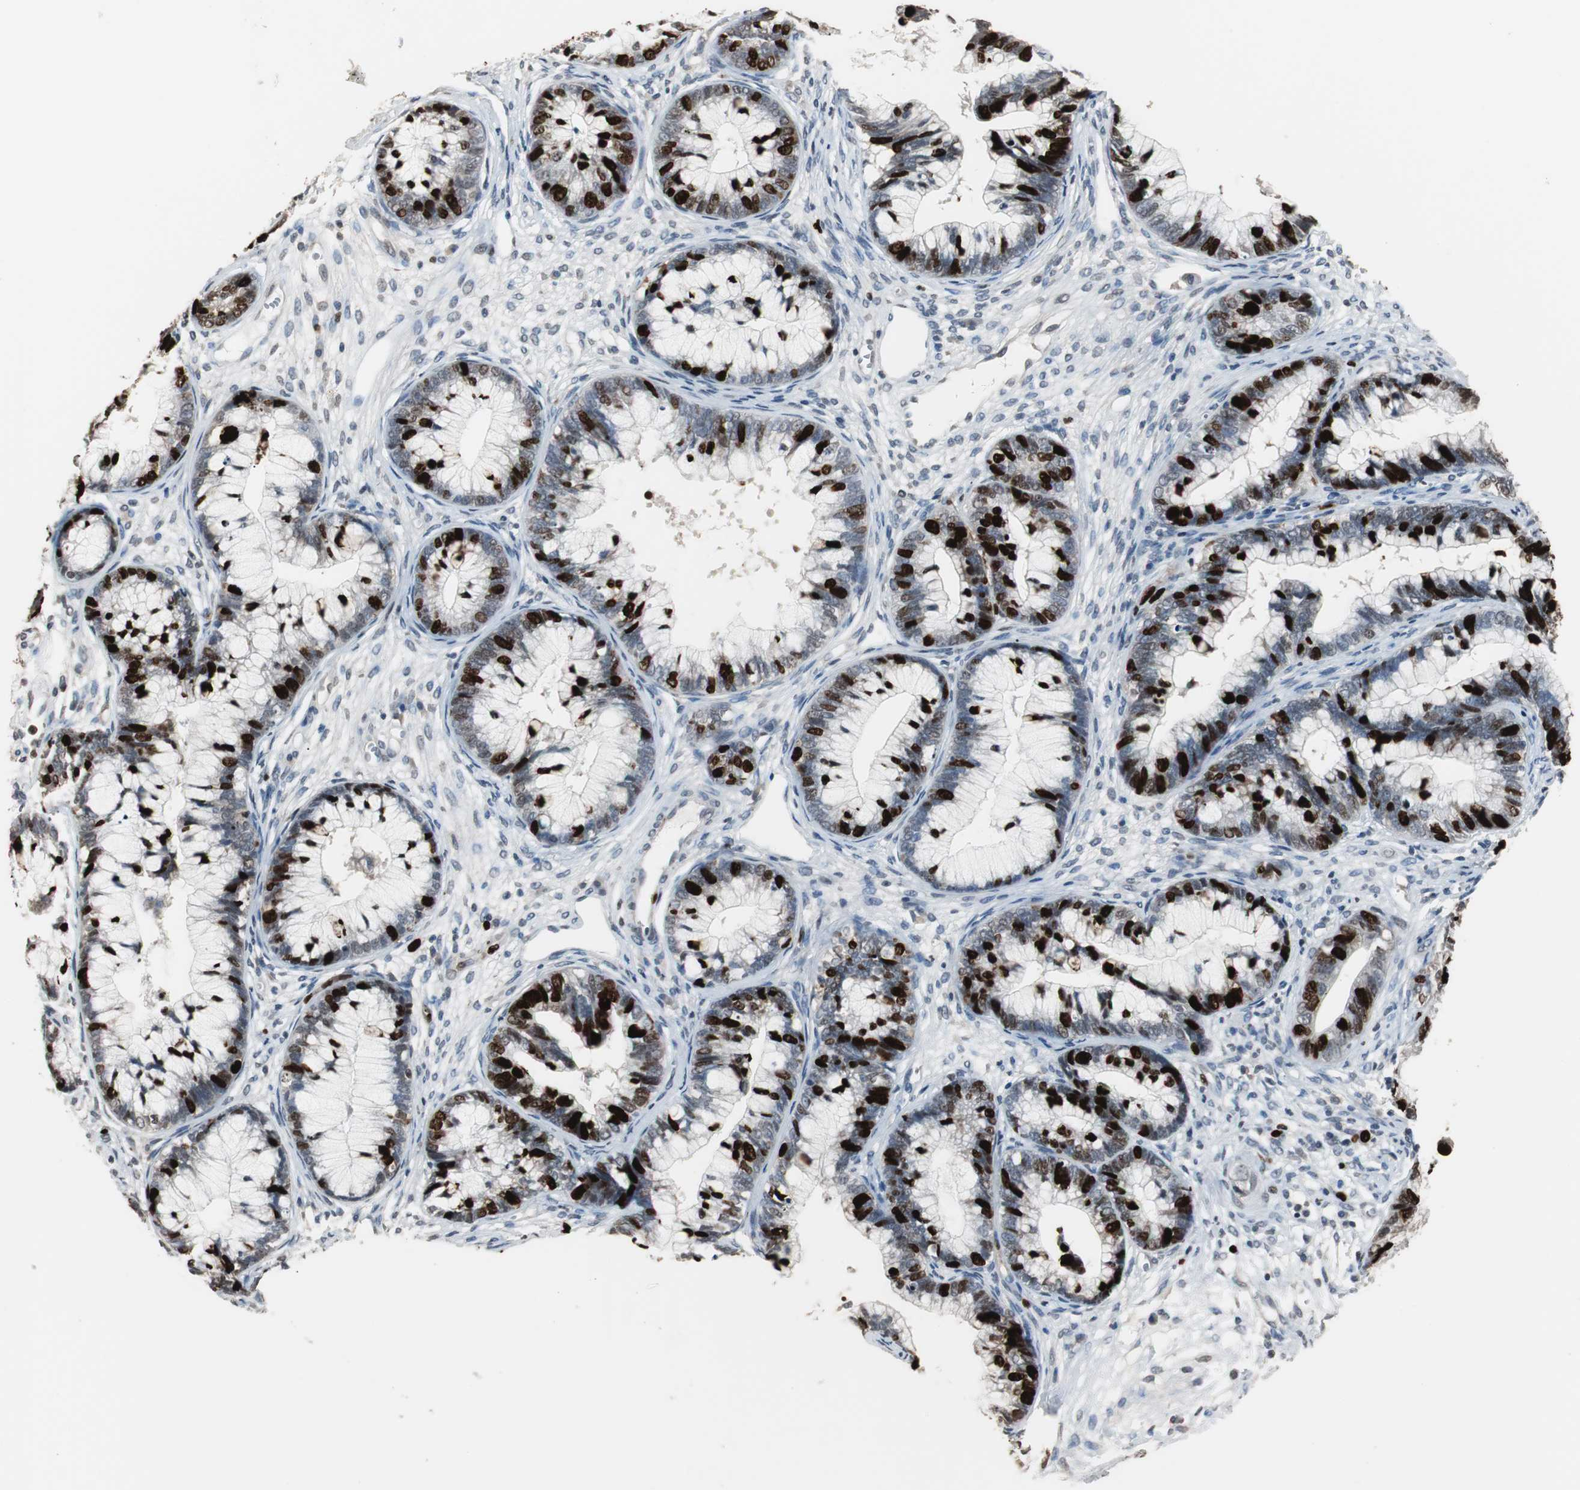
{"staining": {"intensity": "strong", "quantity": "25%-75%", "location": "nuclear"}, "tissue": "cervical cancer", "cell_type": "Tumor cells", "image_type": "cancer", "snomed": [{"axis": "morphology", "description": "Adenocarcinoma, NOS"}, {"axis": "topography", "description": "Cervix"}], "caption": "Protein expression analysis of human cervical adenocarcinoma reveals strong nuclear staining in approximately 25%-75% of tumor cells. (DAB (3,3'-diaminobenzidine) IHC with brightfield microscopy, high magnification).", "gene": "TOP2A", "patient": {"sex": "female", "age": 44}}